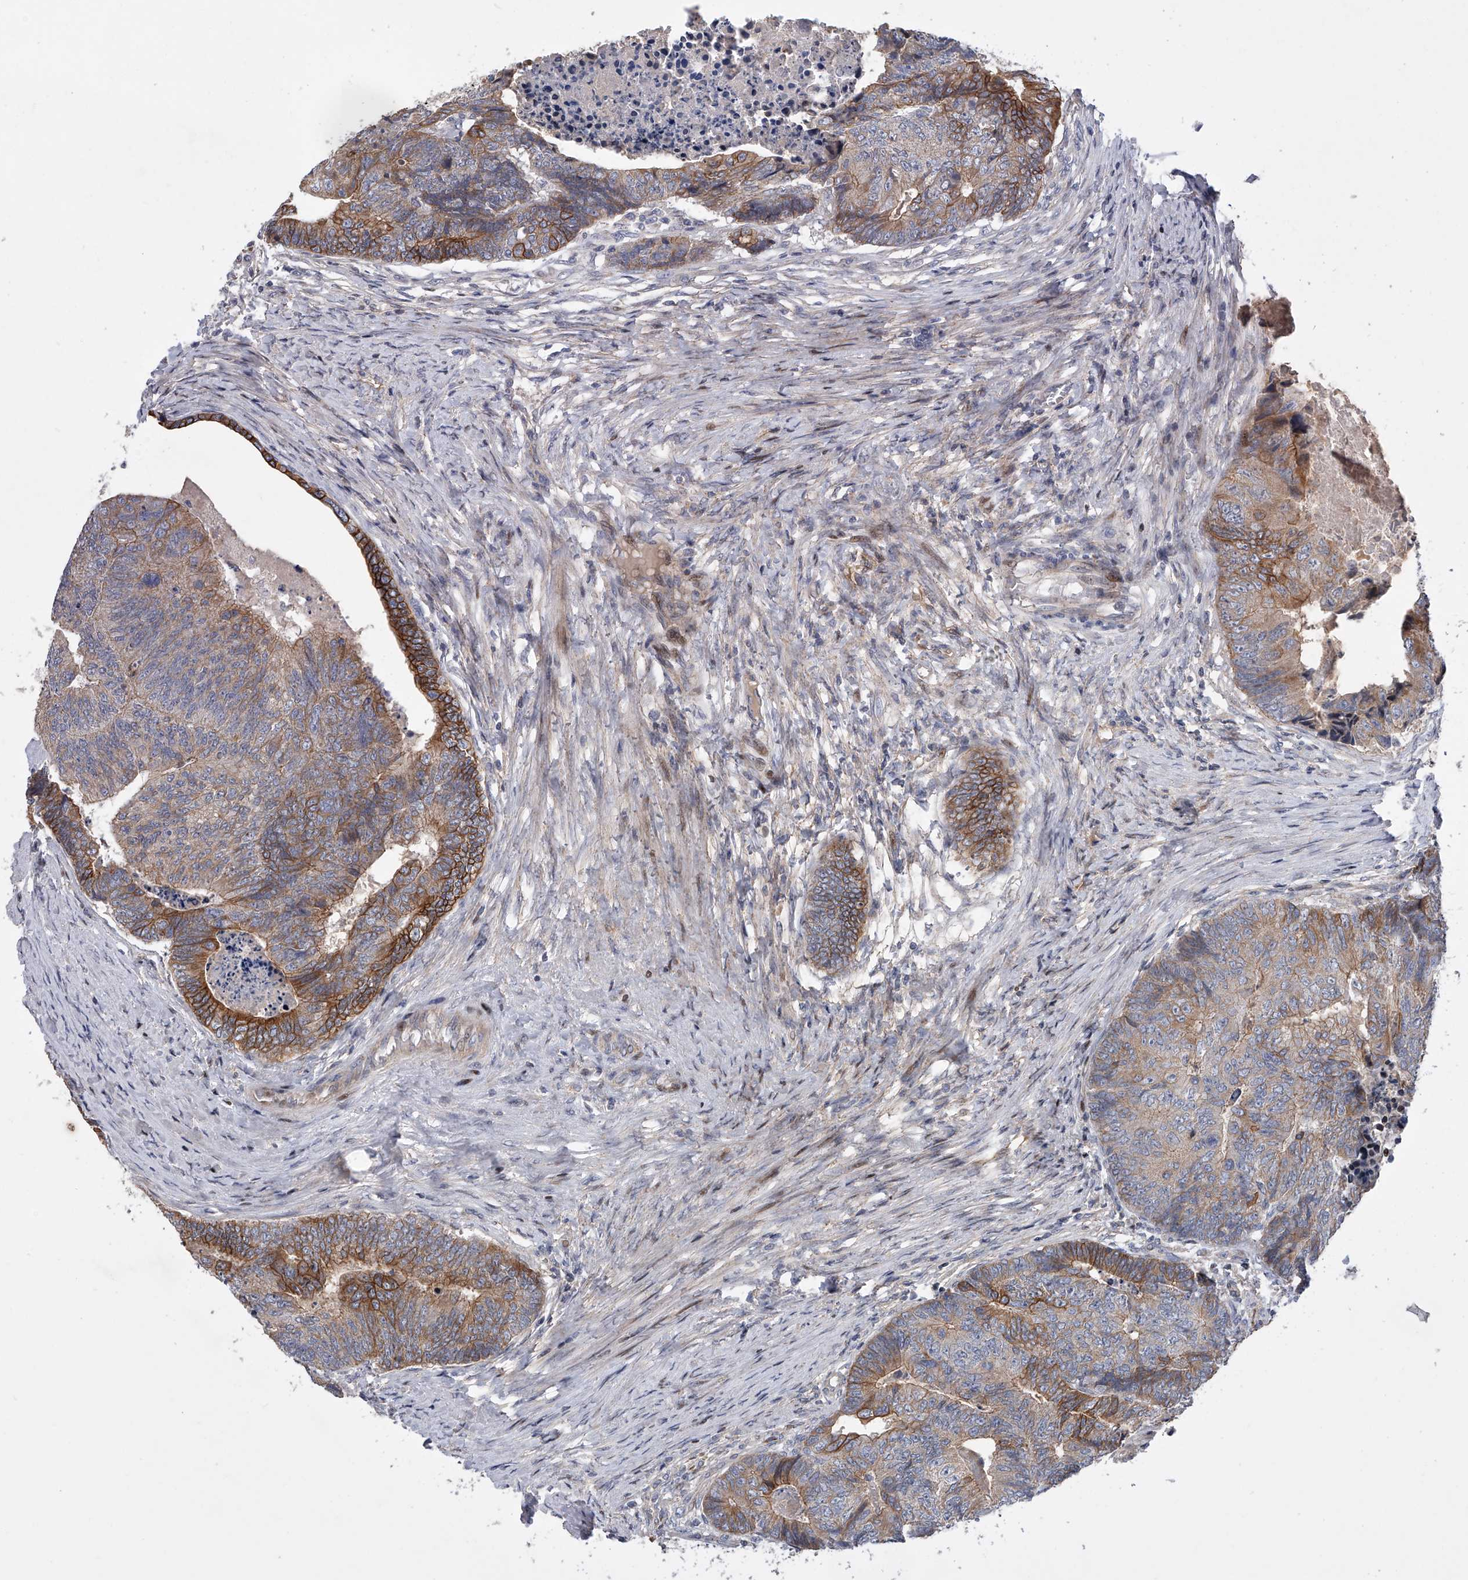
{"staining": {"intensity": "strong", "quantity": "<25%", "location": "cytoplasmic/membranous"}, "tissue": "colorectal cancer", "cell_type": "Tumor cells", "image_type": "cancer", "snomed": [{"axis": "morphology", "description": "Adenocarcinoma, NOS"}, {"axis": "topography", "description": "Colon"}], "caption": "High-magnification brightfield microscopy of adenocarcinoma (colorectal) stained with DAB (3,3'-diaminobenzidine) (brown) and counterstained with hematoxylin (blue). tumor cells exhibit strong cytoplasmic/membranous expression is present in approximately<25% of cells. The protein of interest is shown in brown color, while the nuclei are stained blue.", "gene": "CDH12", "patient": {"sex": "female", "age": 67}}